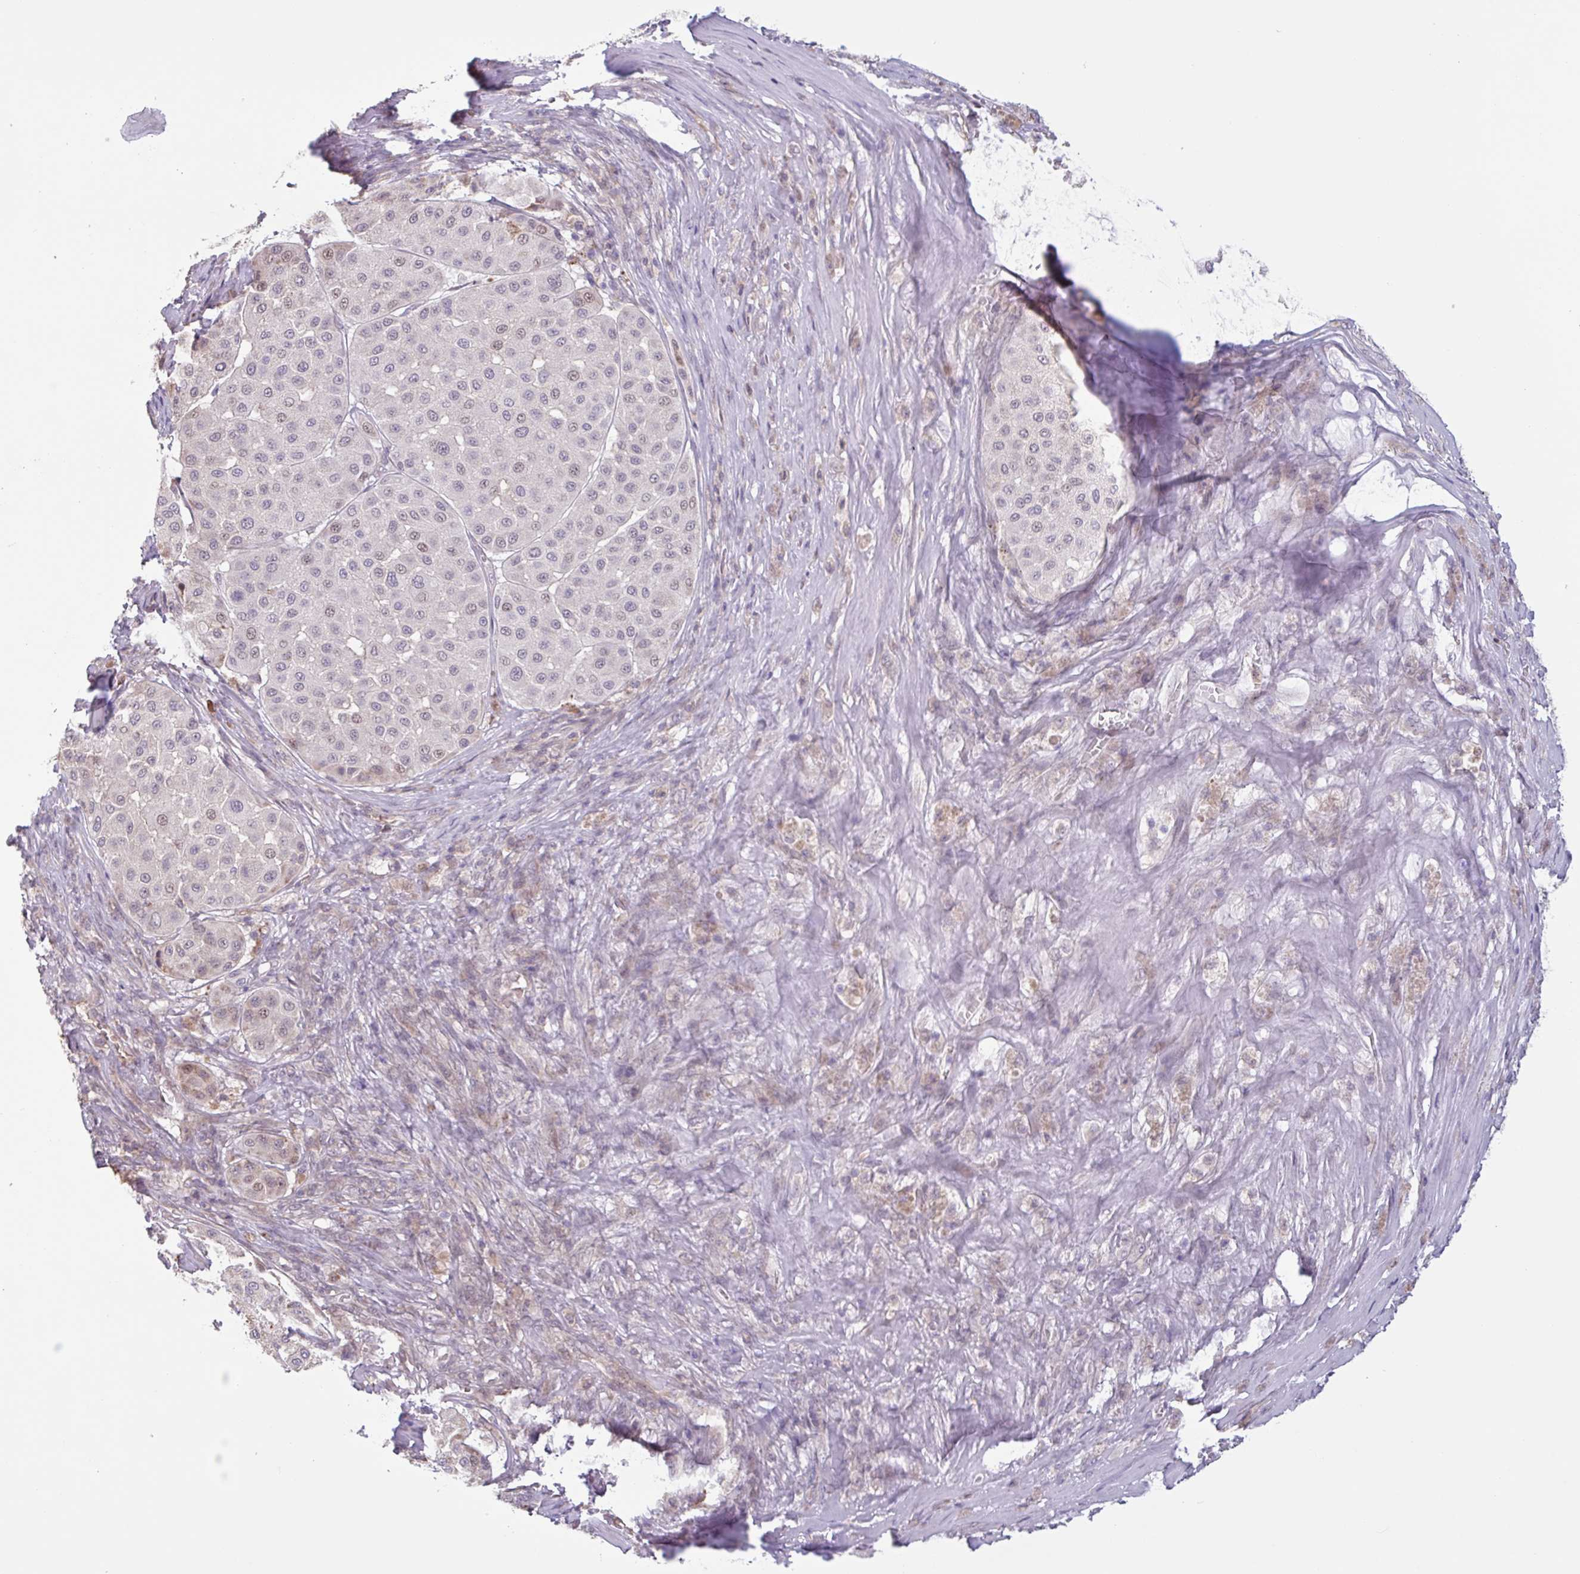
{"staining": {"intensity": "weak", "quantity": "<25%", "location": "nuclear"}, "tissue": "melanoma", "cell_type": "Tumor cells", "image_type": "cancer", "snomed": [{"axis": "morphology", "description": "Malignant melanoma, Metastatic site"}, {"axis": "topography", "description": "Smooth muscle"}], "caption": "Protein analysis of malignant melanoma (metastatic site) exhibits no significant expression in tumor cells.", "gene": "TAF1D", "patient": {"sex": "male", "age": 41}}